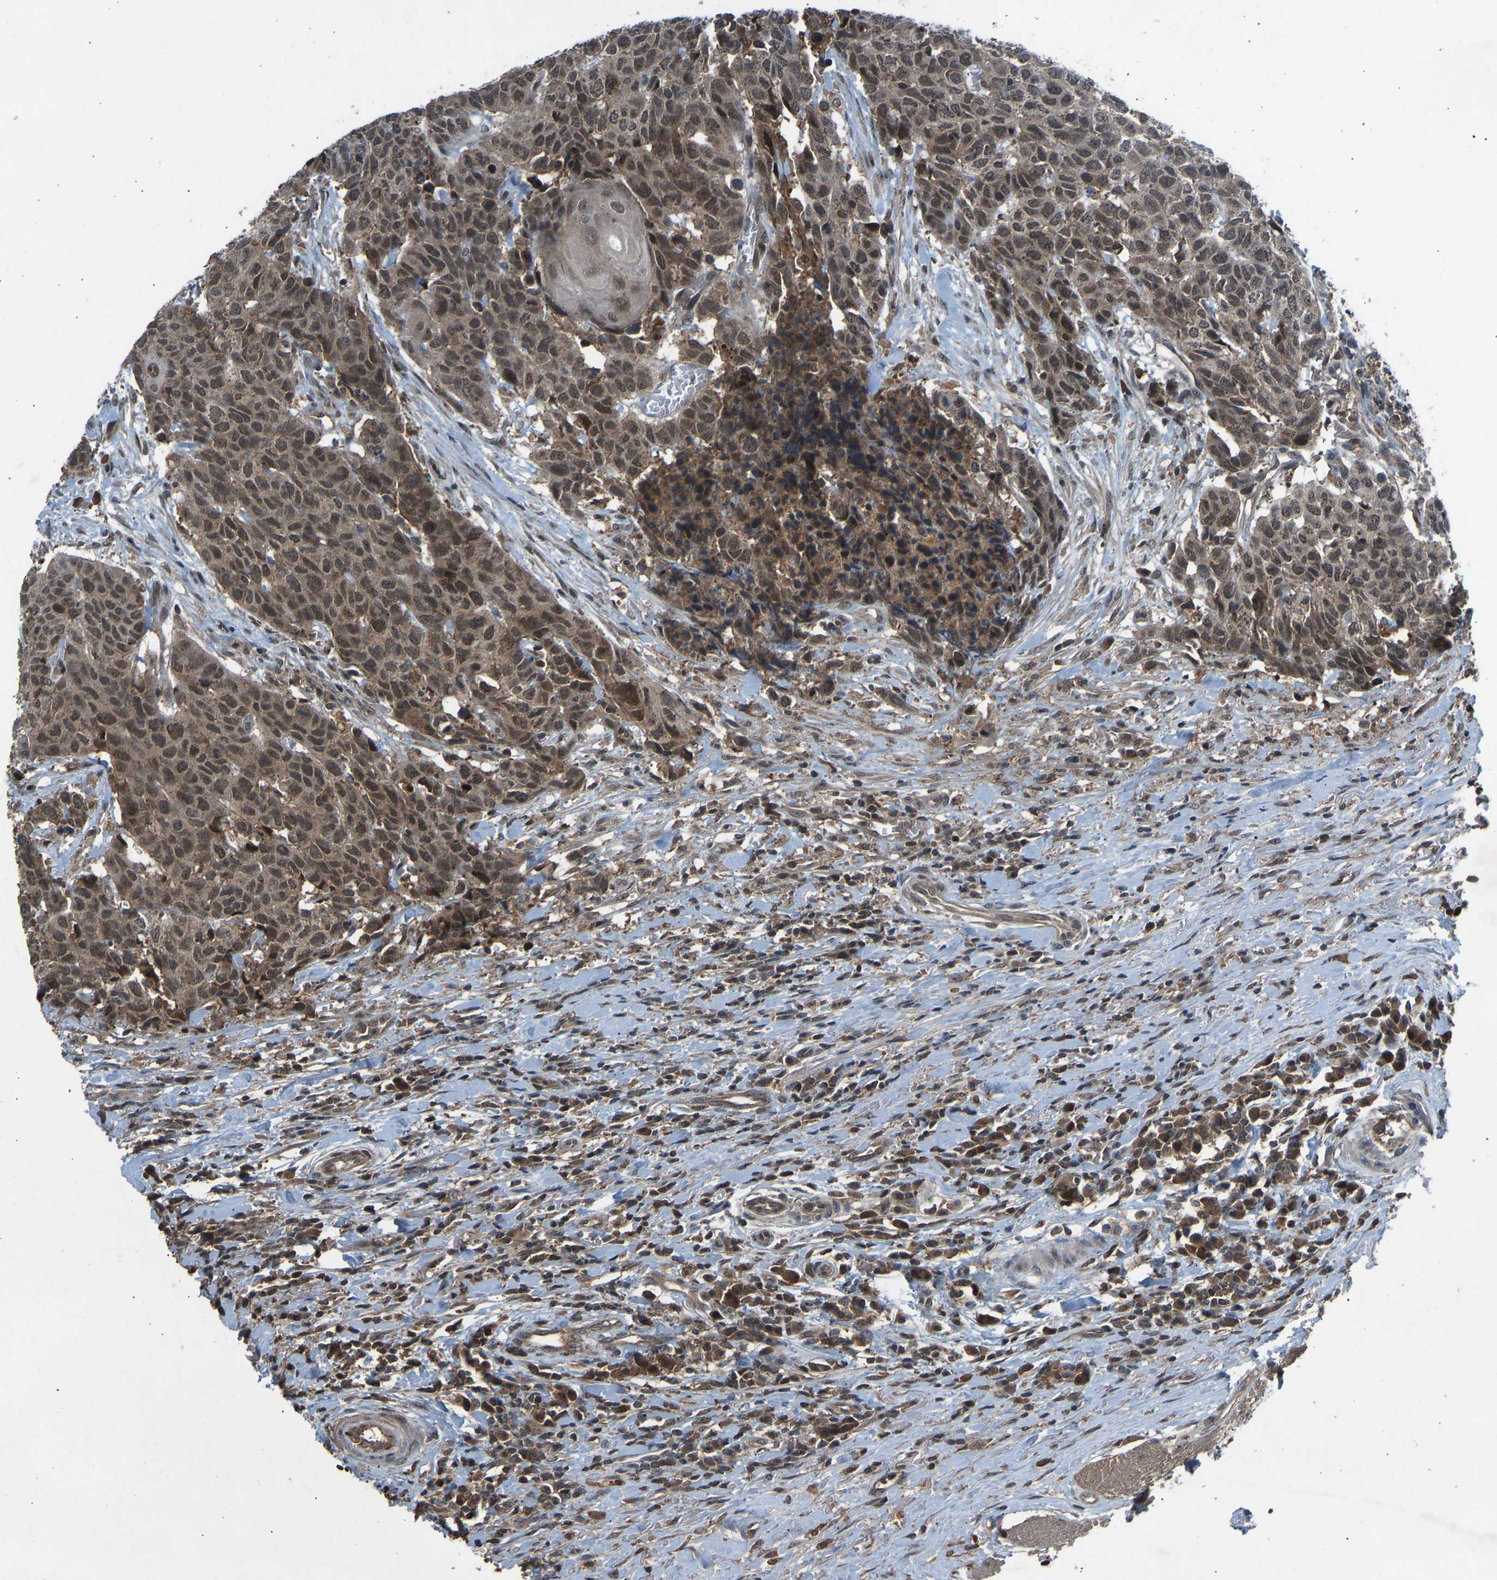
{"staining": {"intensity": "moderate", "quantity": ">75%", "location": "cytoplasmic/membranous,nuclear"}, "tissue": "head and neck cancer", "cell_type": "Tumor cells", "image_type": "cancer", "snomed": [{"axis": "morphology", "description": "Squamous cell carcinoma, NOS"}, {"axis": "topography", "description": "Head-Neck"}], "caption": "A brown stain shows moderate cytoplasmic/membranous and nuclear staining of a protein in squamous cell carcinoma (head and neck) tumor cells.", "gene": "SLC43A1", "patient": {"sex": "male", "age": 66}}